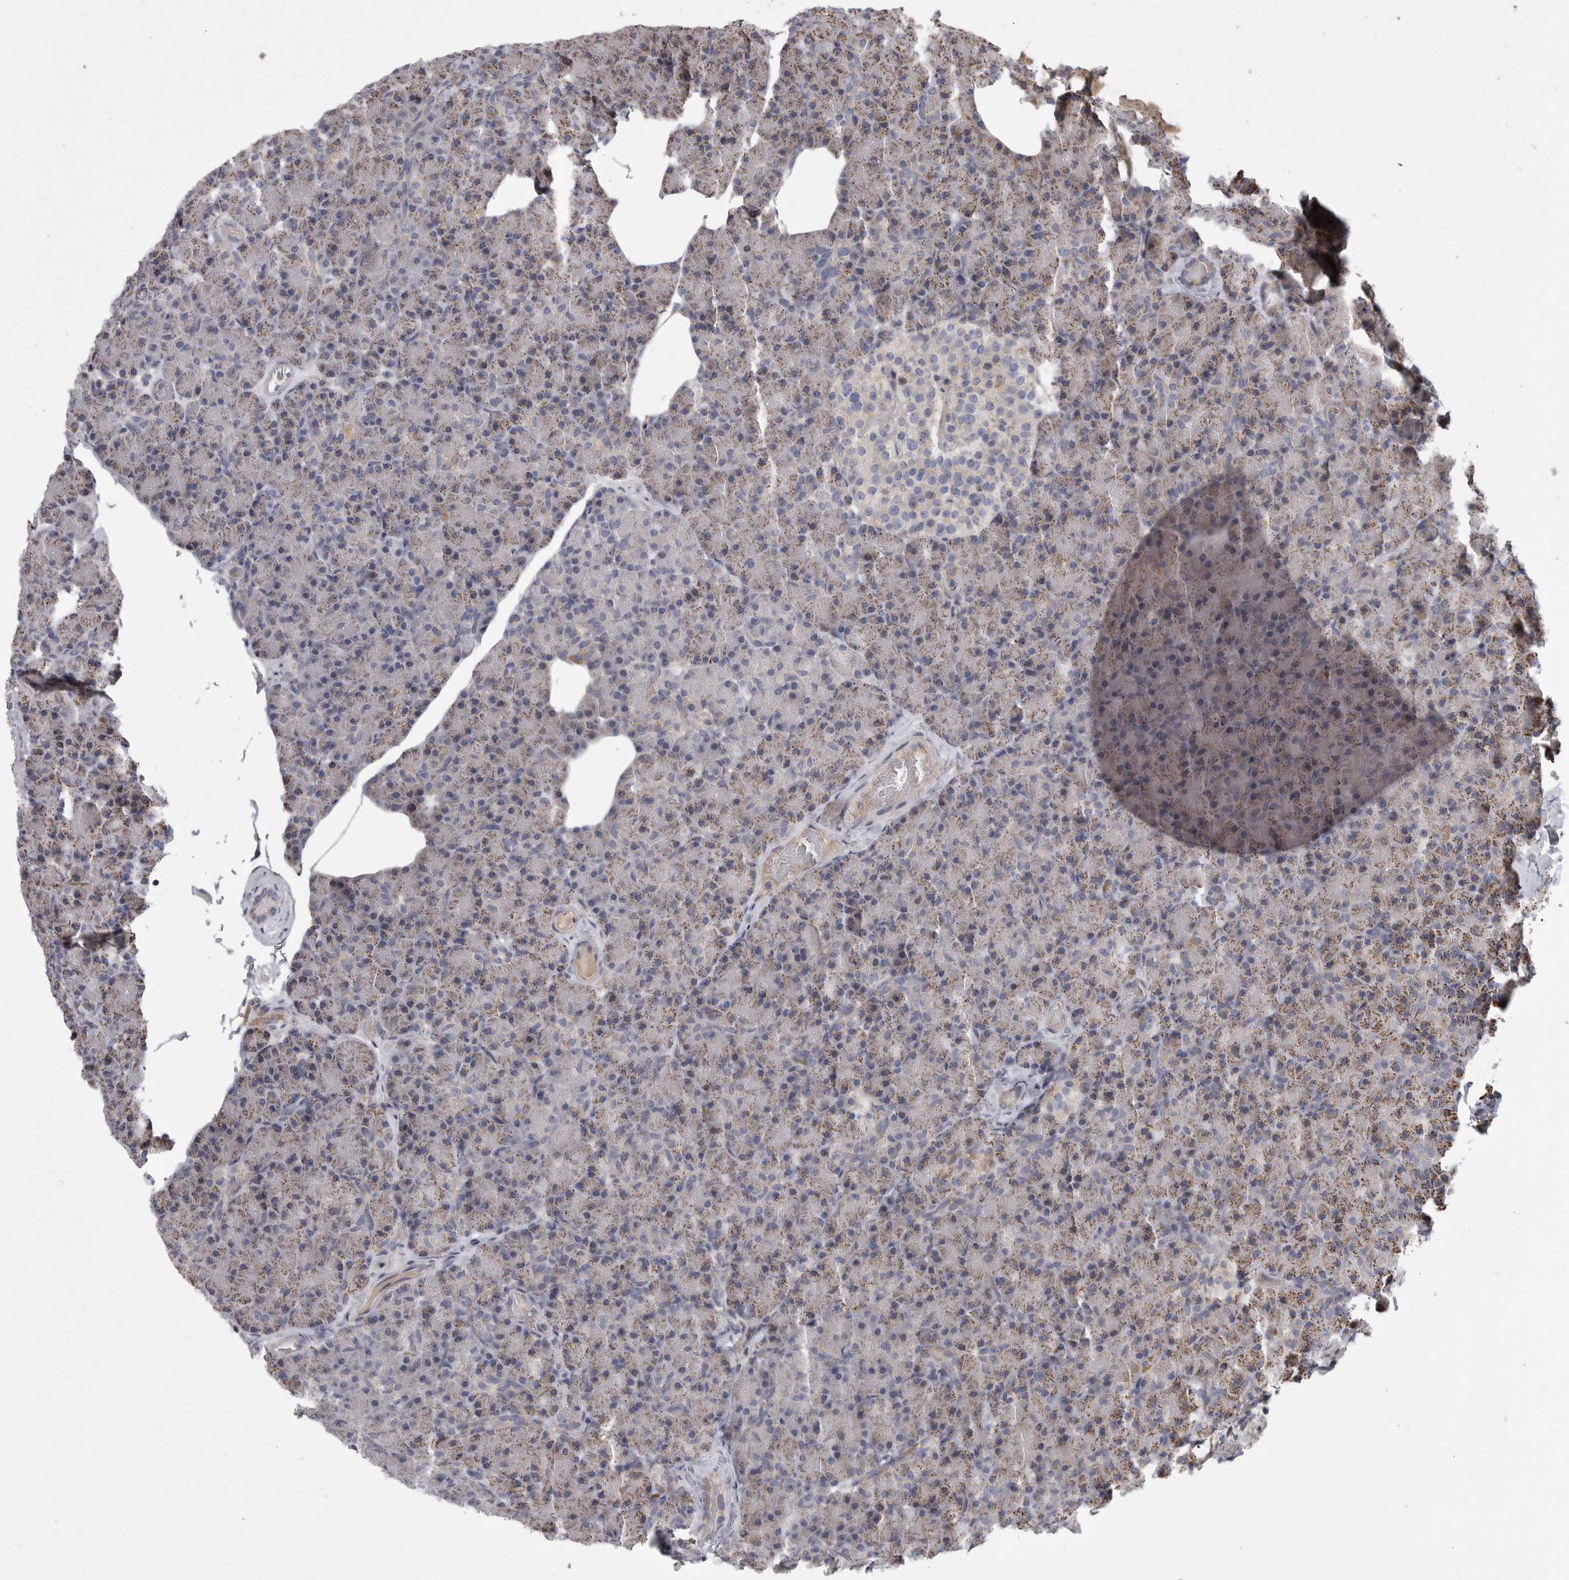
{"staining": {"intensity": "weak", "quantity": ">75%", "location": "cytoplasmic/membranous"}, "tissue": "pancreas", "cell_type": "Exocrine glandular cells", "image_type": "normal", "snomed": [{"axis": "morphology", "description": "Normal tissue, NOS"}, {"axis": "topography", "description": "Pancreas"}], "caption": "Immunohistochemical staining of unremarkable pancreas exhibits low levels of weak cytoplasmic/membranous positivity in approximately >75% of exocrine glandular cells.", "gene": "CRP", "patient": {"sex": "female", "age": 43}}